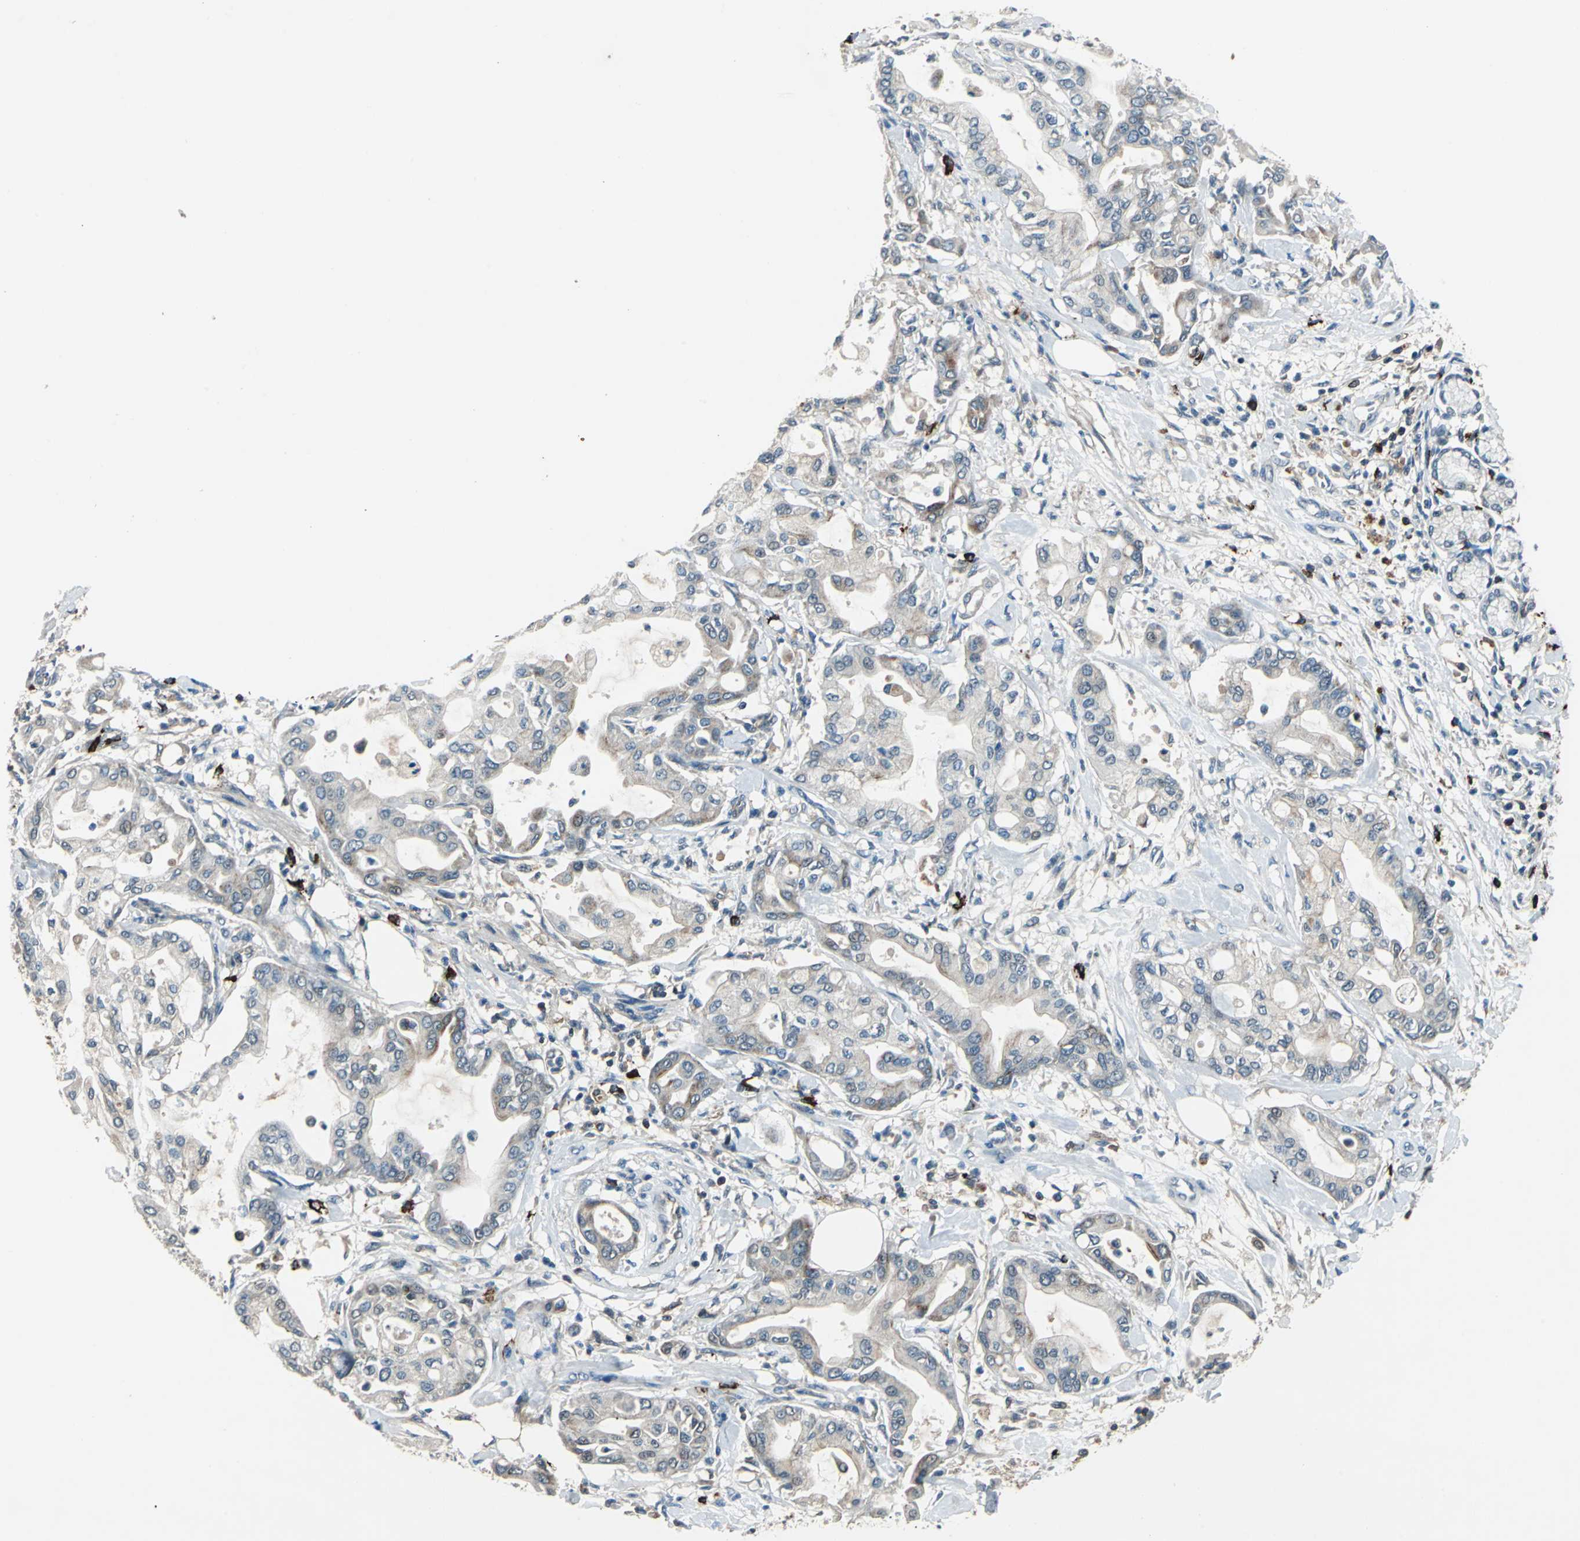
{"staining": {"intensity": "weak", "quantity": "25%-75%", "location": "cytoplasmic/membranous"}, "tissue": "pancreatic cancer", "cell_type": "Tumor cells", "image_type": "cancer", "snomed": [{"axis": "morphology", "description": "Adenocarcinoma, NOS"}, {"axis": "morphology", "description": "Adenocarcinoma, metastatic, NOS"}, {"axis": "topography", "description": "Lymph node"}, {"axis": "topography", "description": "Pancreas"}, {"axis": "topography", "description": "Duodenum"}], "caption": "IHC image of adenocarcinoma (pancreatic) stained for a protein (brown), which shows low levels of weak cytoplasmic/membranous expression in about 25%-75% of tumor cells.", "gene": "SLC19A2", "patient": {"sex": "female", "age": 64}}